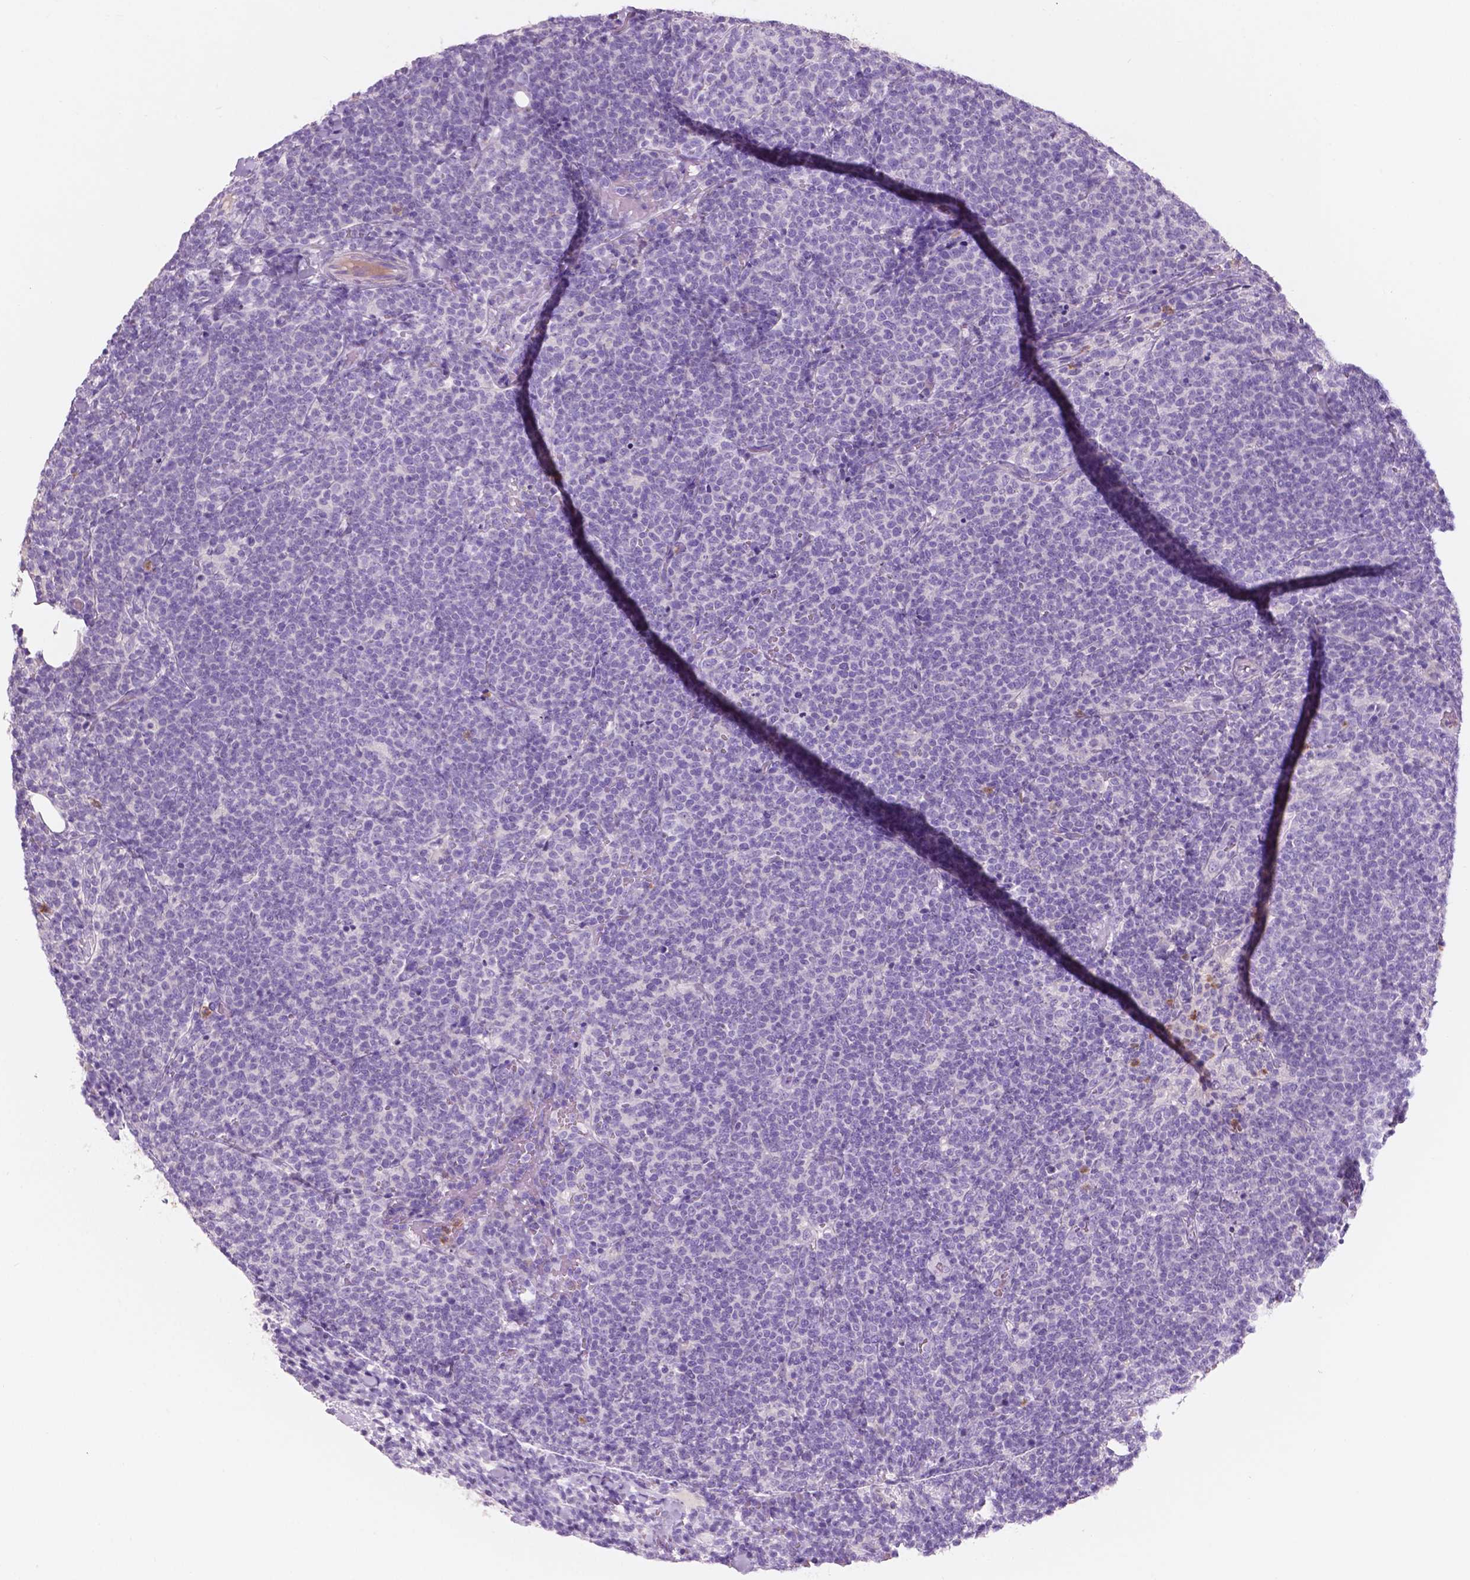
{"staining": {"intensity": "negative", "quantity": "none", "location": "none"}, "tissue": "lymphoma", "cell_type": "Tumor cells", "image_type": "cancer", "snomed": [{"axis": "morphology", "description": "Malignant lymphoma, non-Hodgkin's type, High grade"}, {"axis": "topography", "description": "Lymph node"}], "caption": "There is no significant expression in tumor cells of high-grade malignant lymphoma, non-Hodgkin's type.", "gene": "CUZD1", "patient": {"sex": "male", "age": 61}}